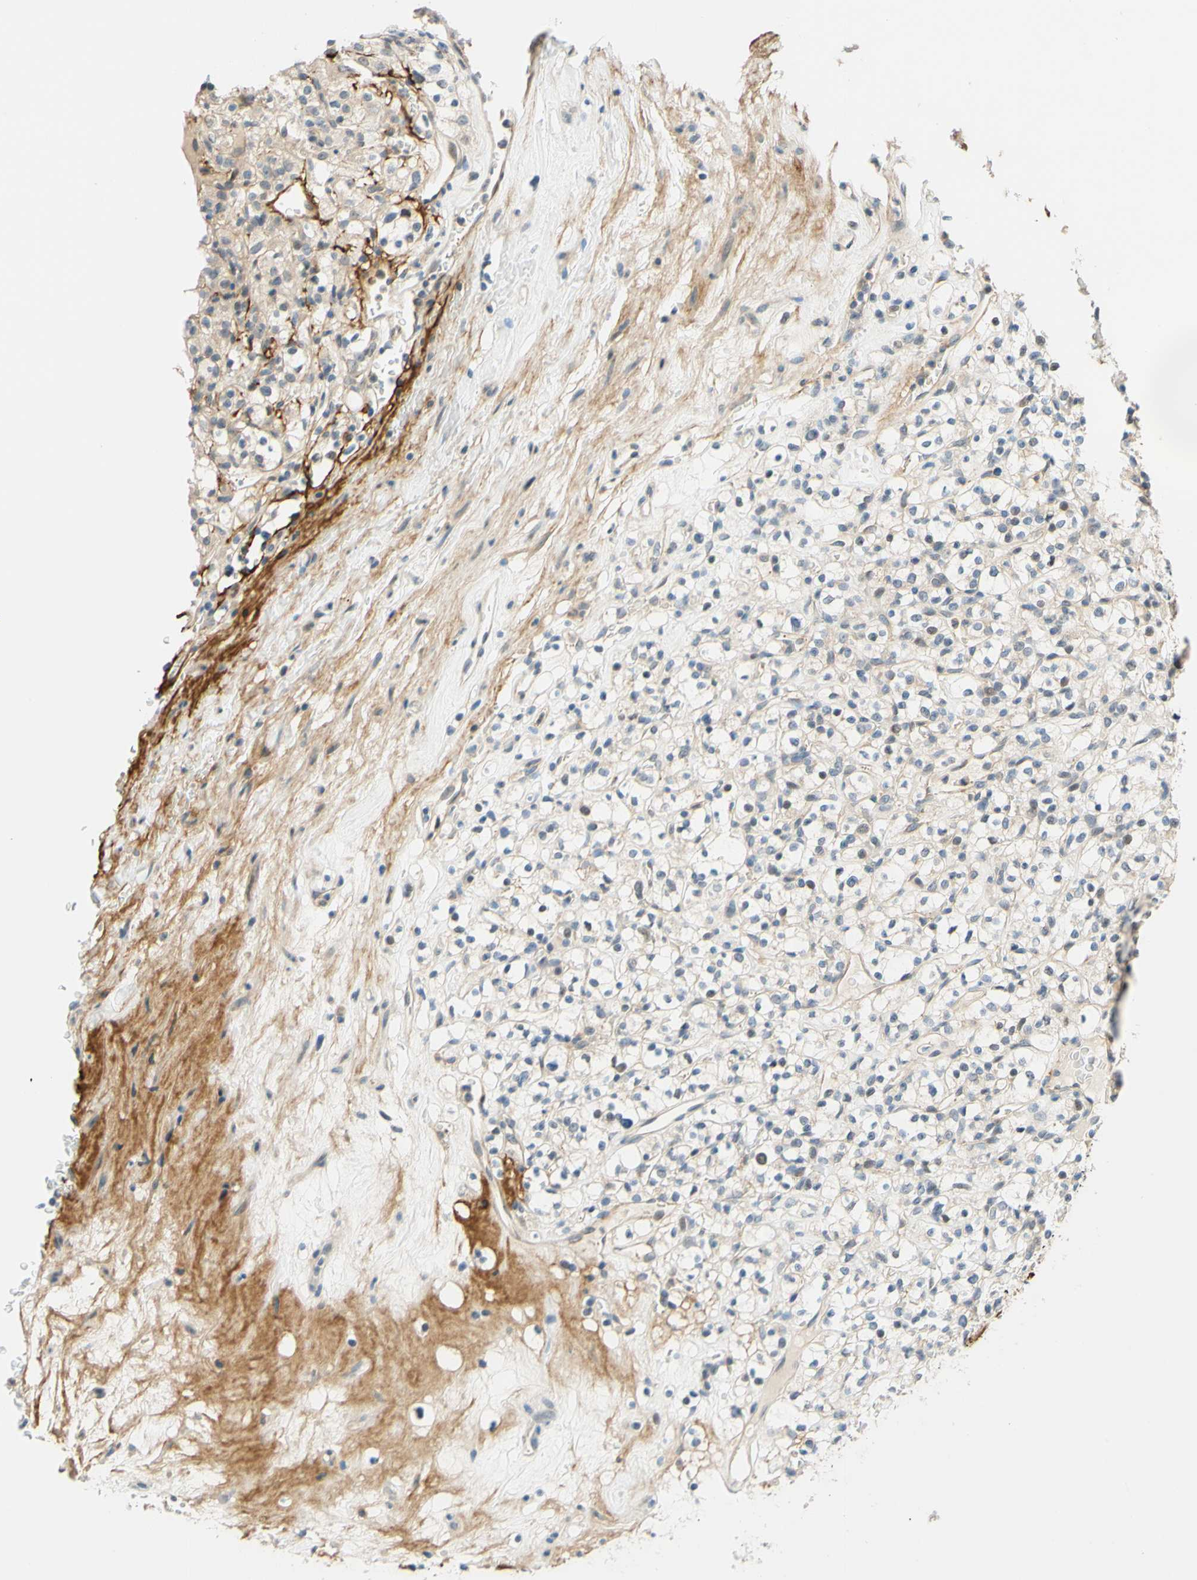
{"staining": {"intensity": "weak", "quantity": "25%-75%", "location": "cytoplasmic/membranous"}, "tissue": "renal cancer", "cell_type": "Tumor cells", "image_type": "cancer", "snomed": [{"axis": "morphology", "description": "Normal tissue, NOS"}, {"axis": "morphology", "description": "Adenocarcinoma, NOS"}, {"axis": "topography", "description": "Kidney"}], "caption": "Renal cancer was stained to show a protein in brown. There is low levels of weak cytoplasmic/membranous expression in approximately 25%-75% of tumor cells. (DAB IHC, brown staining for protein, blue staining for nuclei).", "gene": "C2CD2L", "patient": {"sex": "female", "age": 72}}